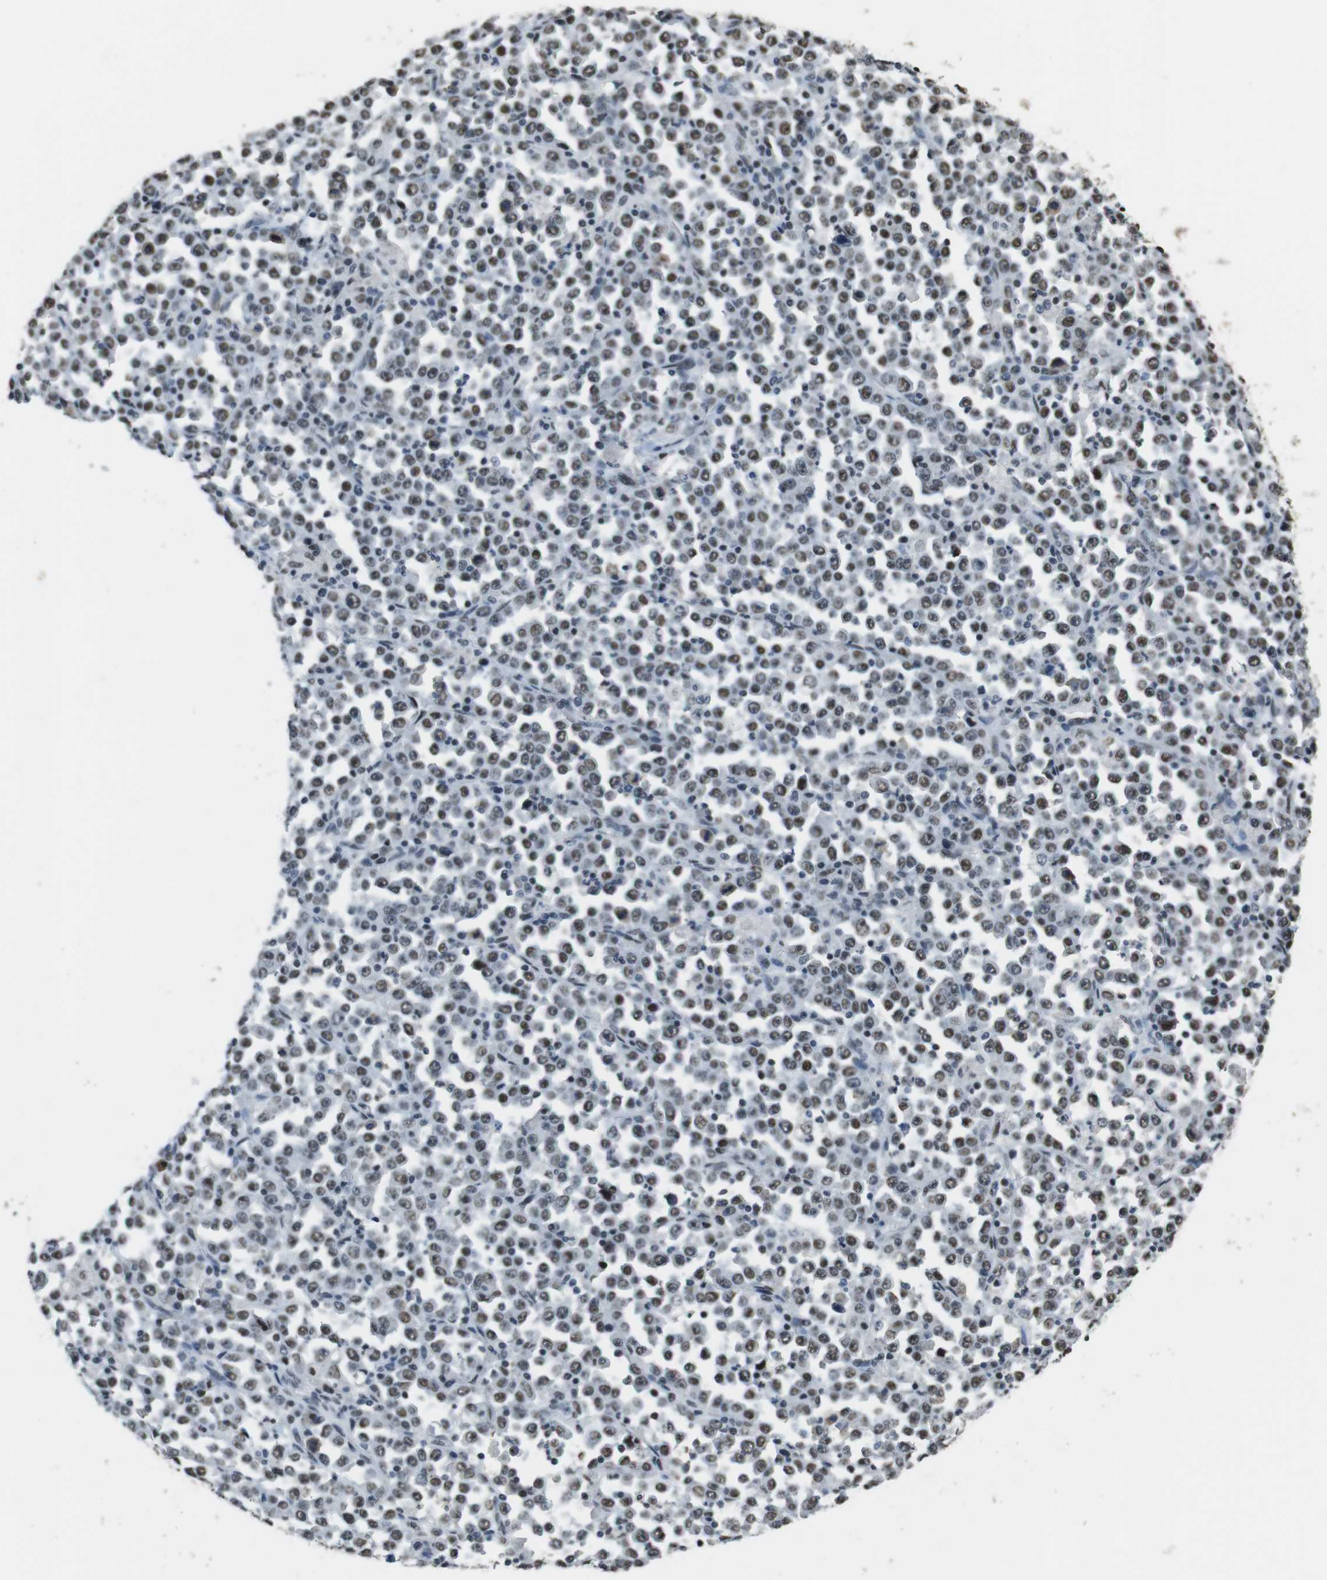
{"staining": {"intensity": "weak", "quantity": ">75%", "location": "nuclear"}, "tissue": "stomach cancer", "cell_type": "Tumor cells", "image_type": "cancer", "snomed": [{"axis": "morphology", "description": "Normal tissue, NOS"}, {"axis": "morphology", "description": "Adenocarcinoma, NOS"}, {"axis": "topography", "description": "Stomach, upper"}, {"axis": "topography", "description": "Stomach"}], "caption": "Immunohistochemistry photomicrograph of neoplastic tissue: human adenocarcinoma (stomach) stained using IHC reveals low levels of weak protein expression localized specifically in the nuclear of tumor cells, appearing as a nuclear brown color.", "gene": "CSNK2B", "patient": {"sex": "male", "age": 59}}